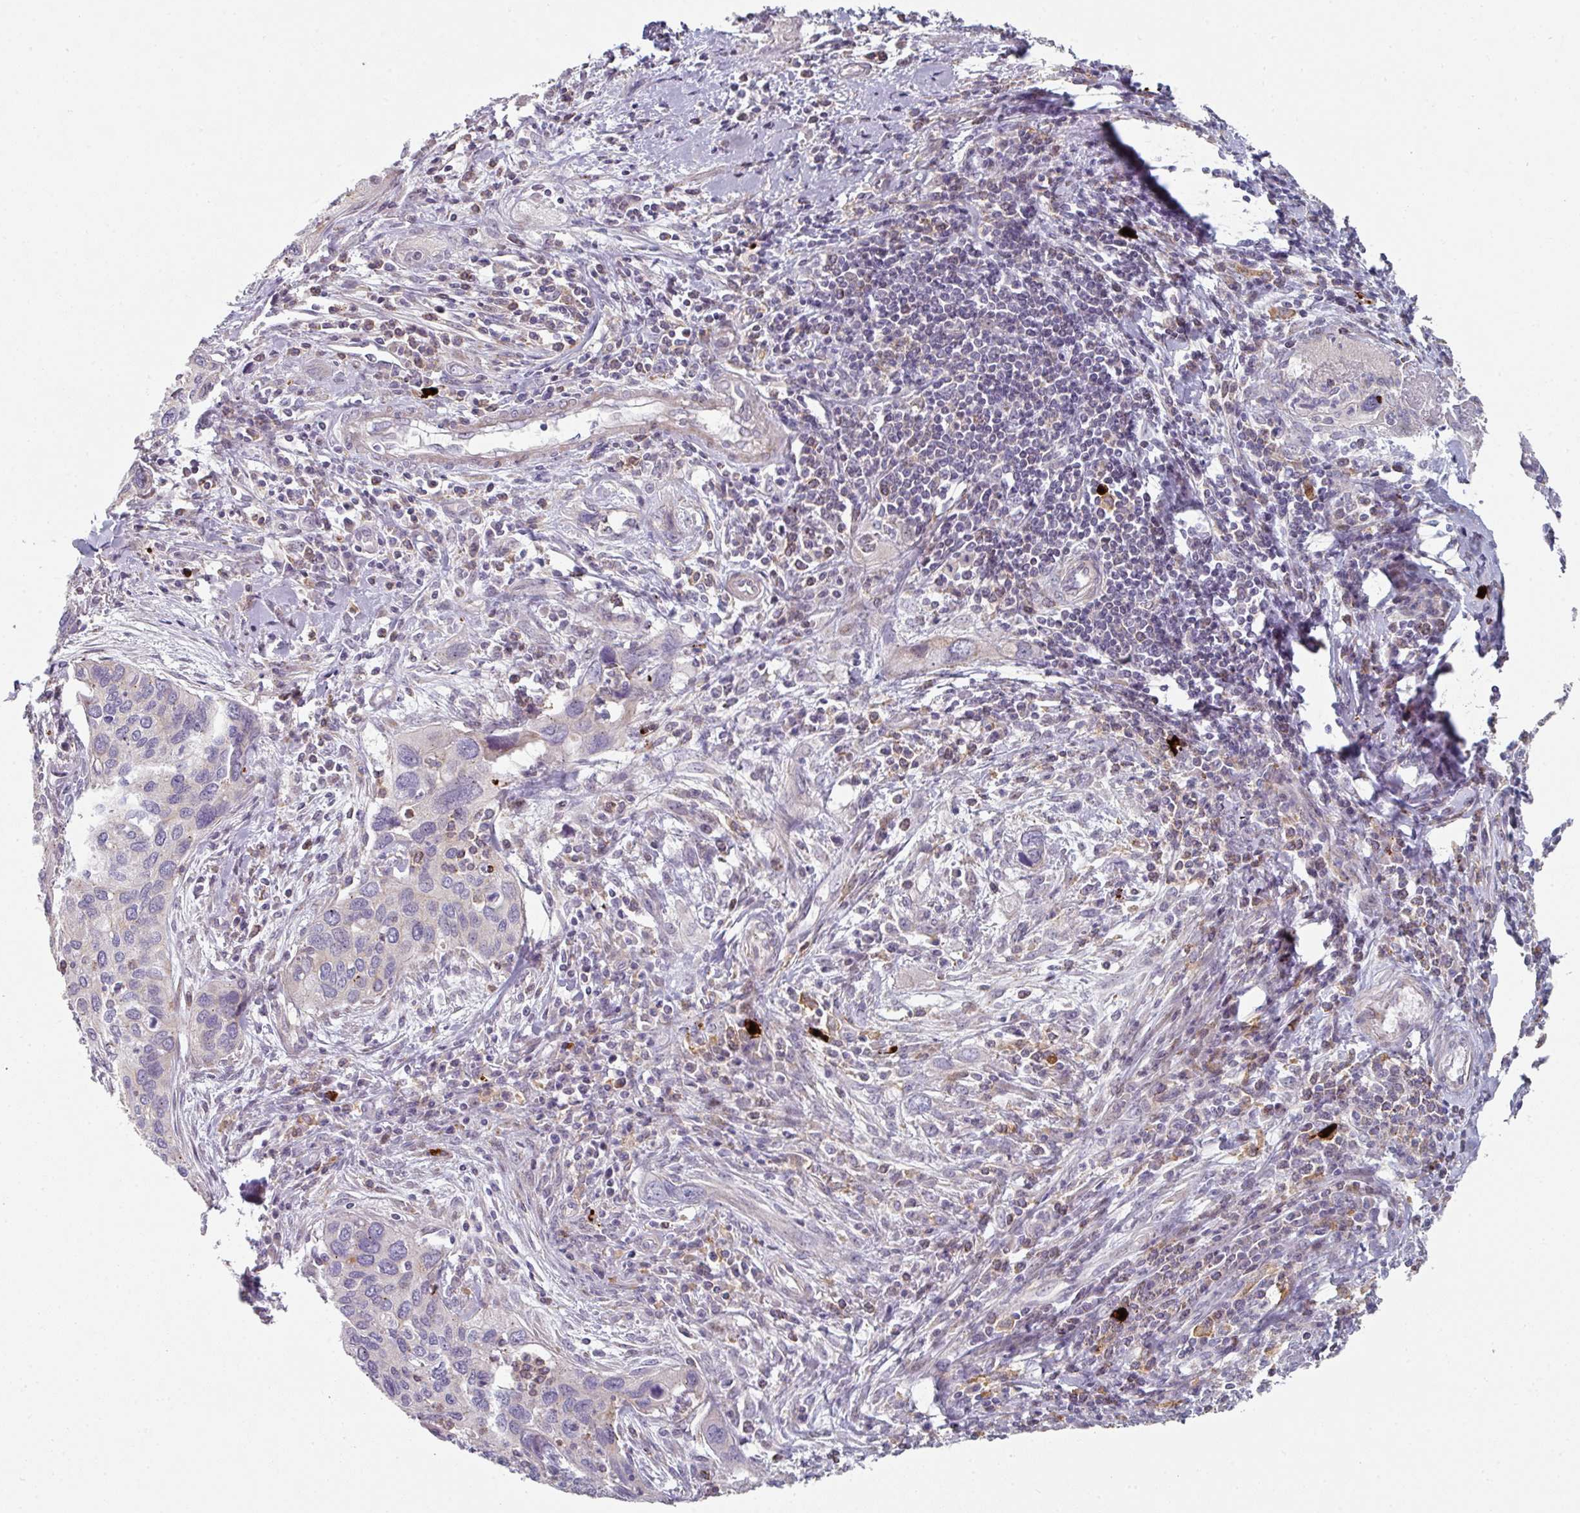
{"staining": {"intensity": "negative", "quantity": "none", "location": "none"}, "tissue": "cervical cancer", "cell_type": "Tumor cells", "image_type": "cancer", "snomed": [{"axis": "morphology", "description": "Squamous cell carcinoma, NOS"}, {"axis": "topography", "description": "Cervix"}], "caption": "The photomicrograph exhibits no staining of tumor cells in squamous cell carcinoma (cervical).", "gene": "WSB2", "patient": {"sex": "female", "age": 55}}